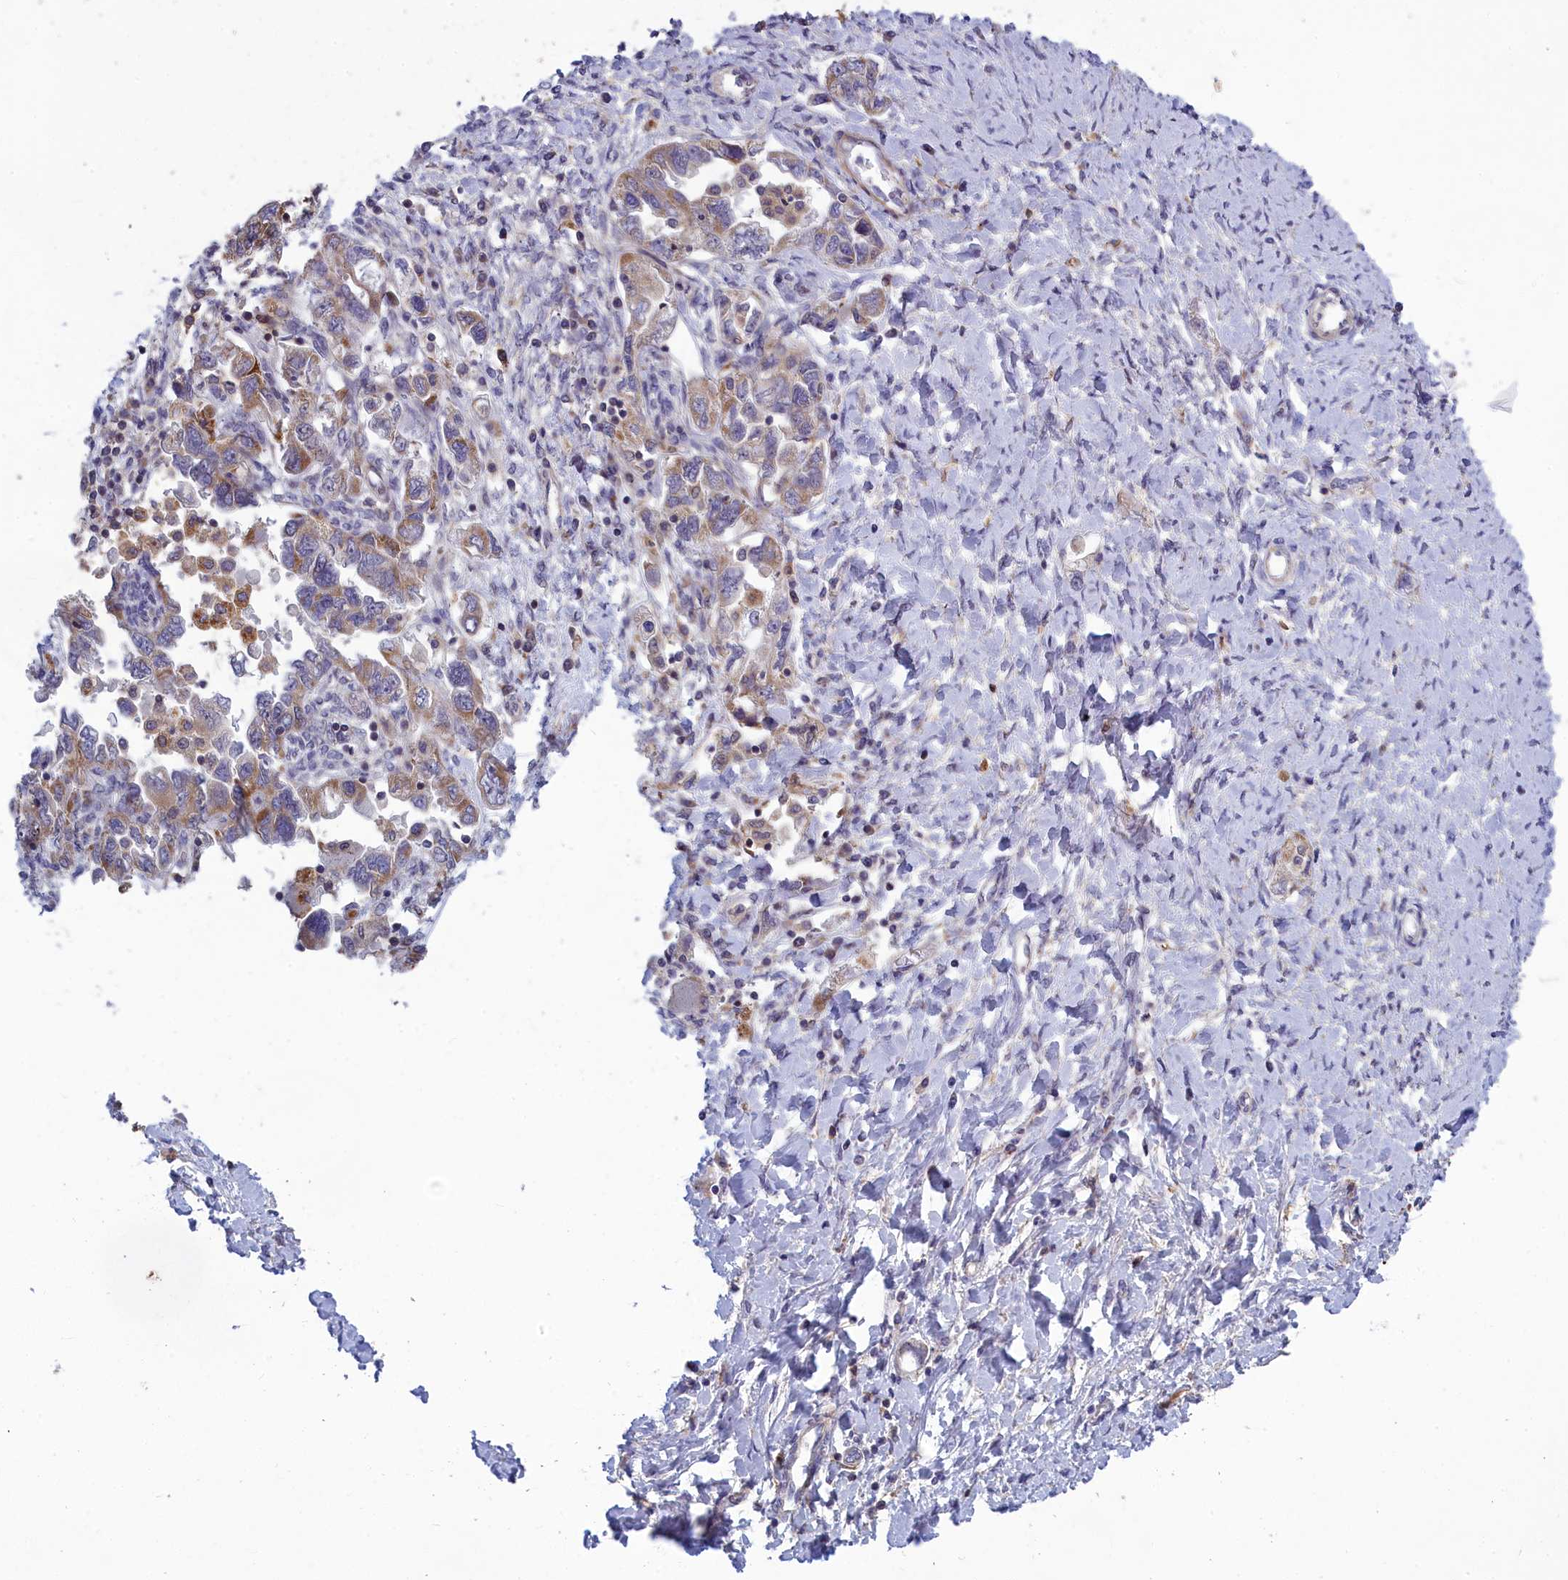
{"staining": {"intensity": "moderate", "quantity": ">75%", "location": "cytoplasmic/membranous"}, "tissue": "ovarian cancer", "cell_type": "Tumor cells", "image_type": "cancer", "snomed": [{"axis": "morphology", "description": "Carcinoma, NOS"}, {"axis": "morphology", "description": "Cystadenocarcinoma, serous, NOS"}, {"axis": "topography", "description": "Ovary"}], "caption": "Approximately >75% of tumor cells in human serous cystadenocarcinoma (ovarian) demonstrate moderate cytoplasmic/membranous protein staining as visualized by brown immunohistochemical staining.", "gene": "BLTP2", "patient": {"sex": "female", "age": 69}}